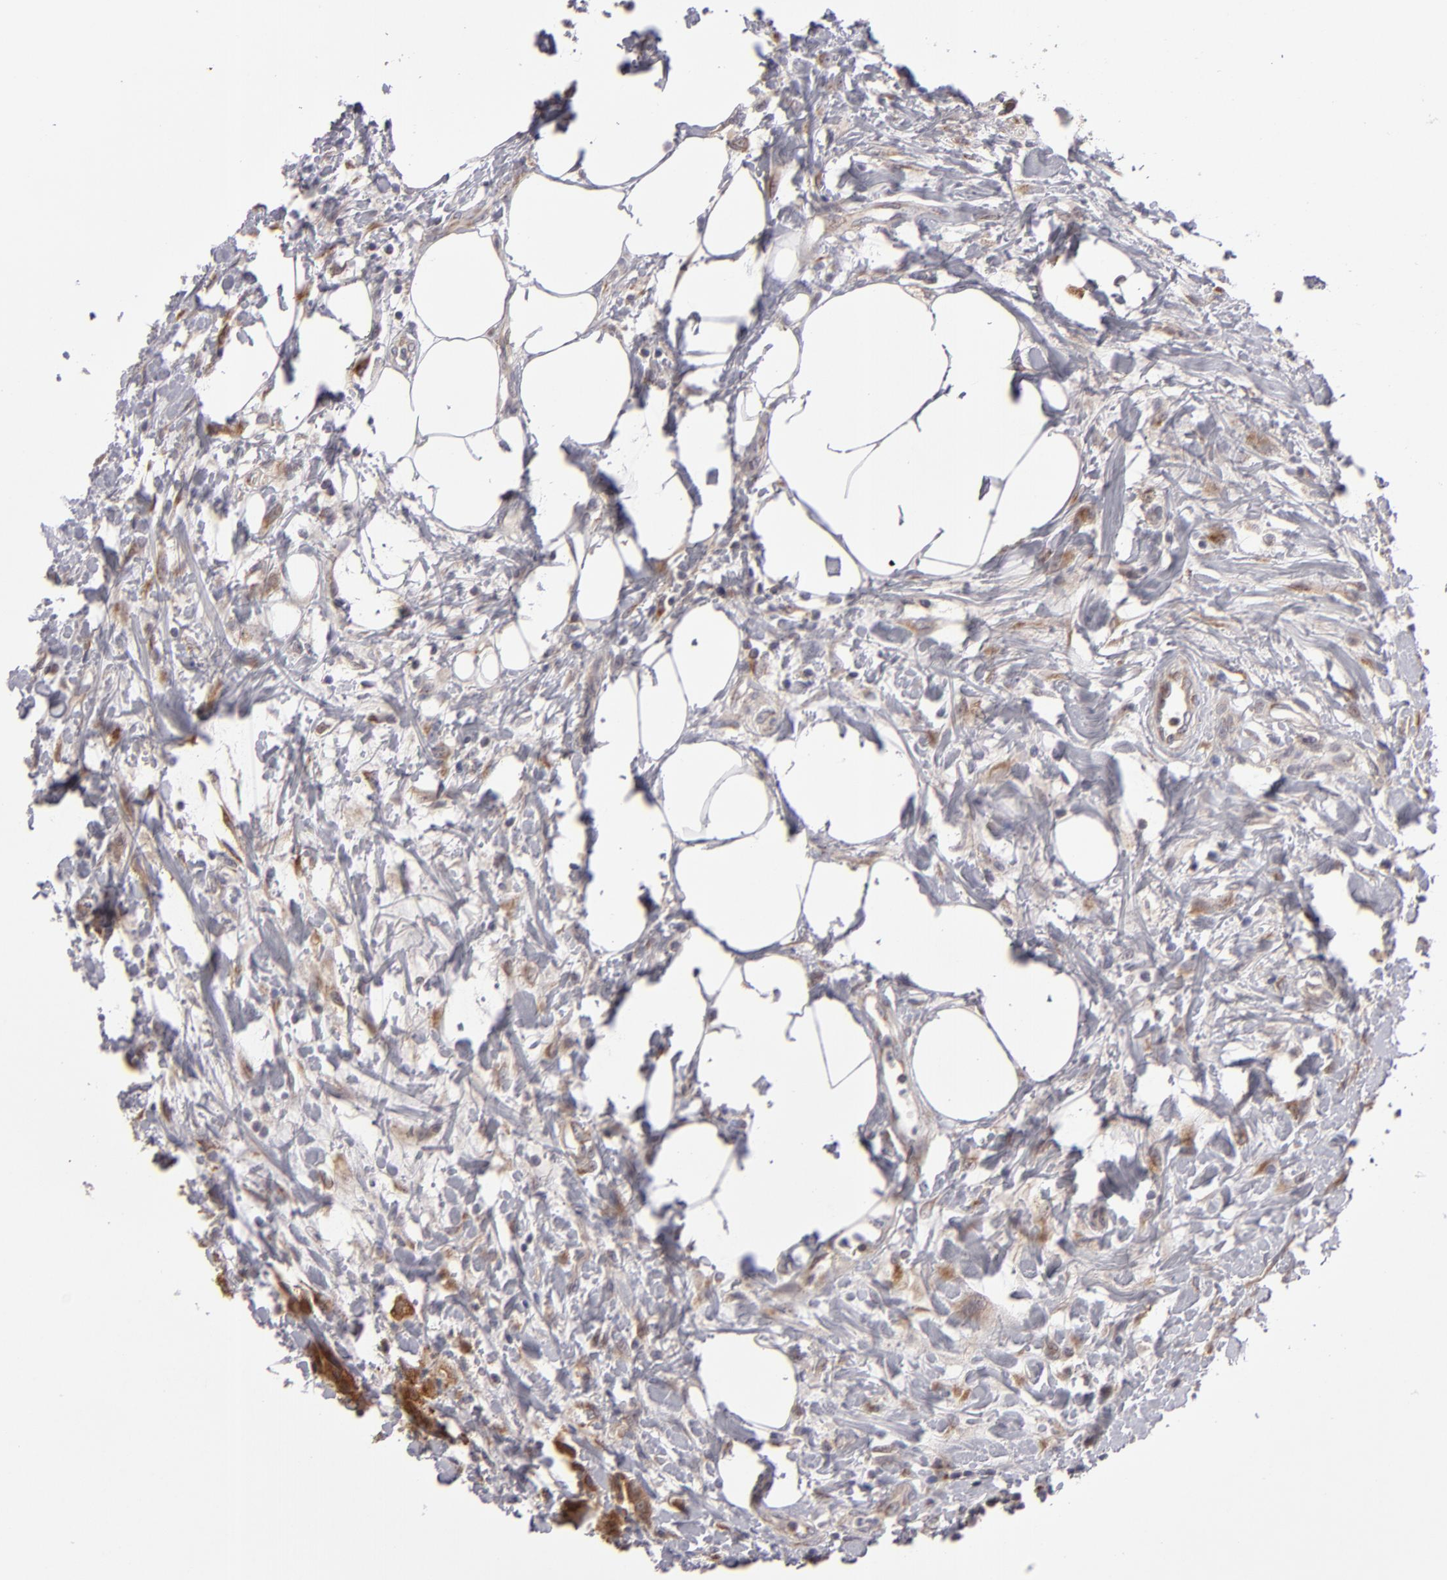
{"staining": {"intensity": "strong", "quantity": ">75%", "location": "cytoplasmic/membranous"}, "tissue": "urothelial cancer", "cell_type": "Tumor cells", "image_type": "cancer", "snomed": [{"axis": "morphology", "description": "Urothelial carcinoma, High grade"}, {"axis": "topography", "description": "Urinary bladder"}], "caption": "High-grade urothelial carcinoma stained with a brown dye reveals strong cytoplasmic/membranous positive staining in about >75% of tumor cells.", "gene": "SH2D4A", "patient": {"sex": "male", "age": 56}}